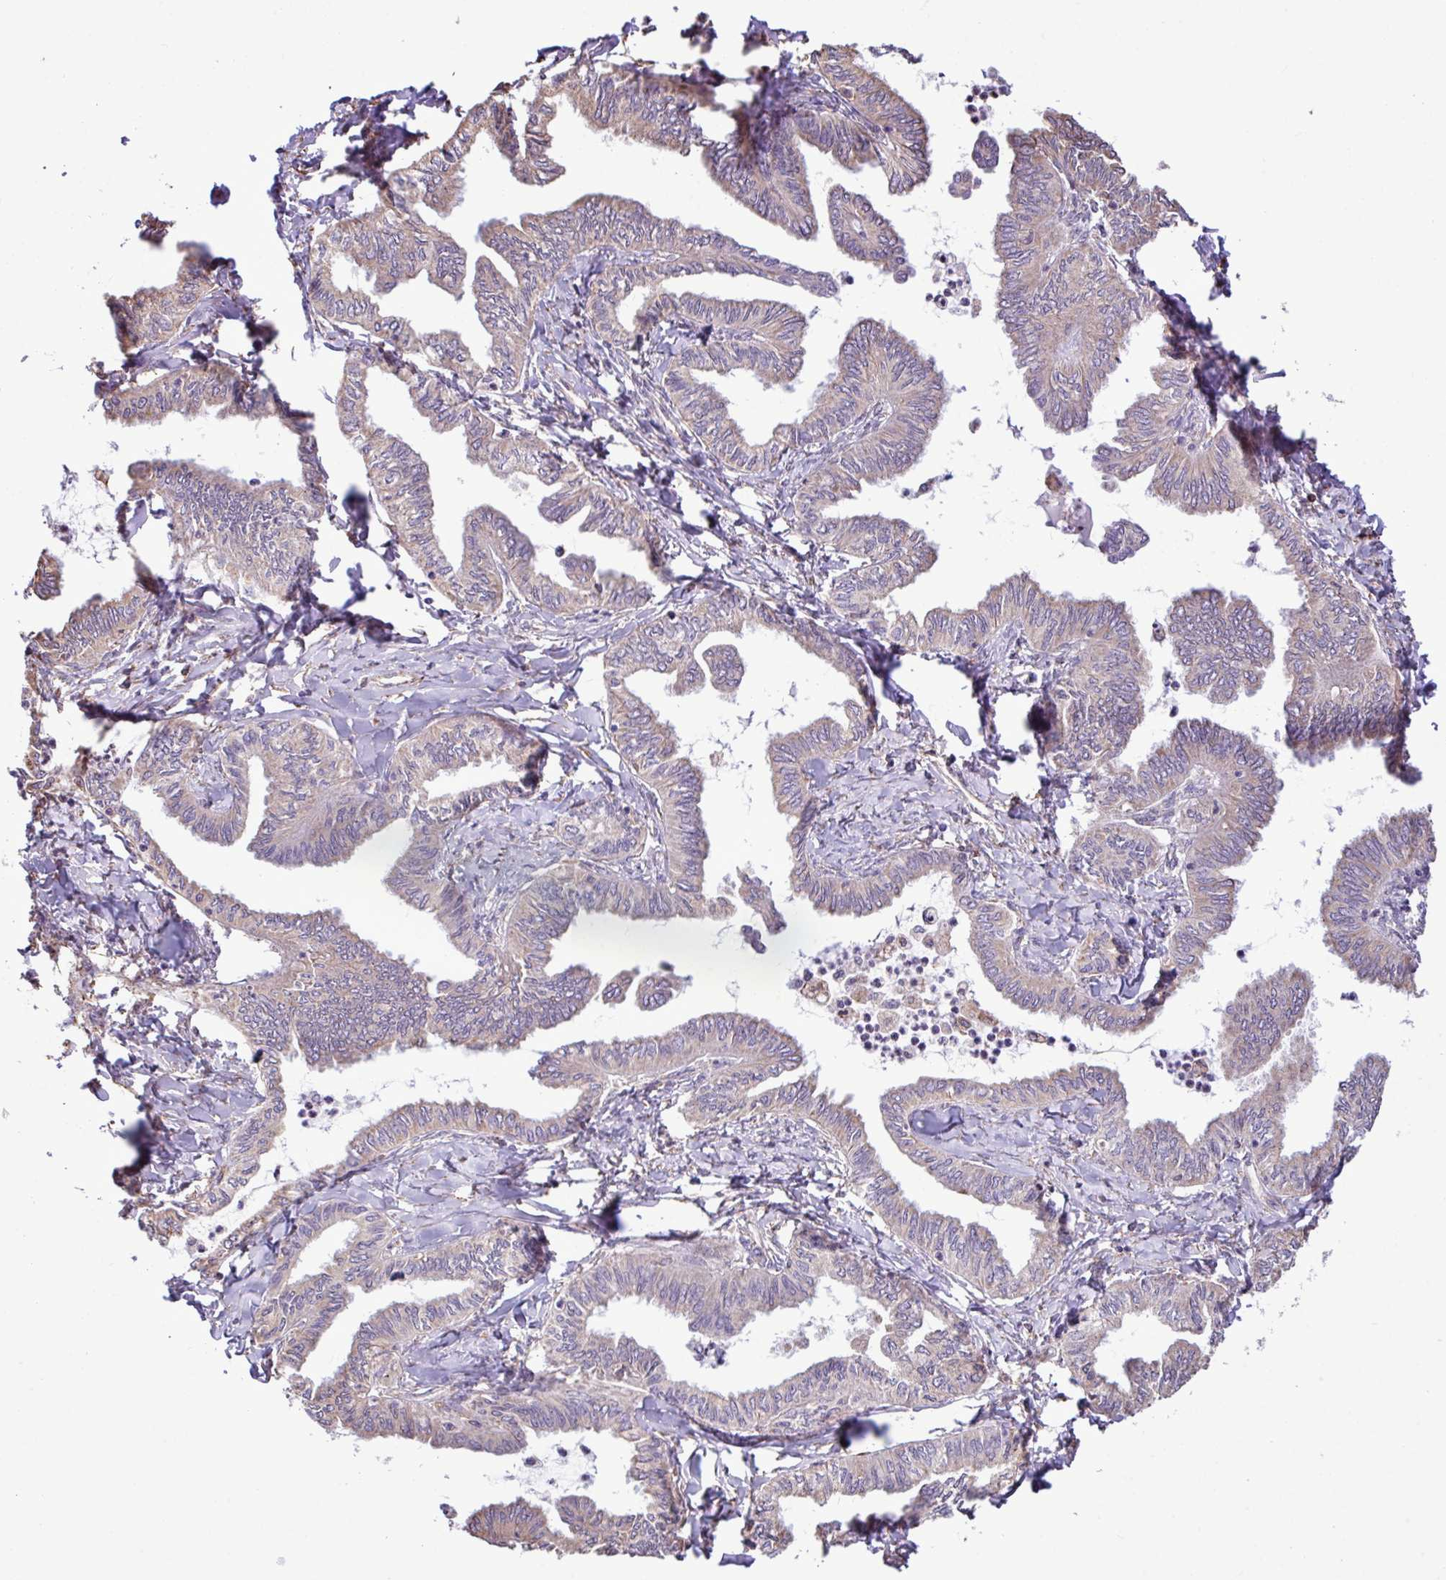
{"staining": {"intensity": "weak", "quantity": "<25%", "location": "cytoplasmic/membranous"}, "tissue": "ovarian cancer", "cell_type": "Tumor cells", "image_type": "cancer", "snomed": [{"axis": "morphology", "description": "Carcinoma, endometroid"}, {"axis": "topography", "description": "Ovary"}], "caption": "The histopathology image demonstrates no significant positivity in tumor cells of ovarian cancer. Brightfield microscopy of immunohistochemistry (IHC) stained with DAB (brown) and hematoxylin (blue), captured at high magnification.", "gene": "ZSCAN5A", "patient": {"sex": "female", "age": 70}}